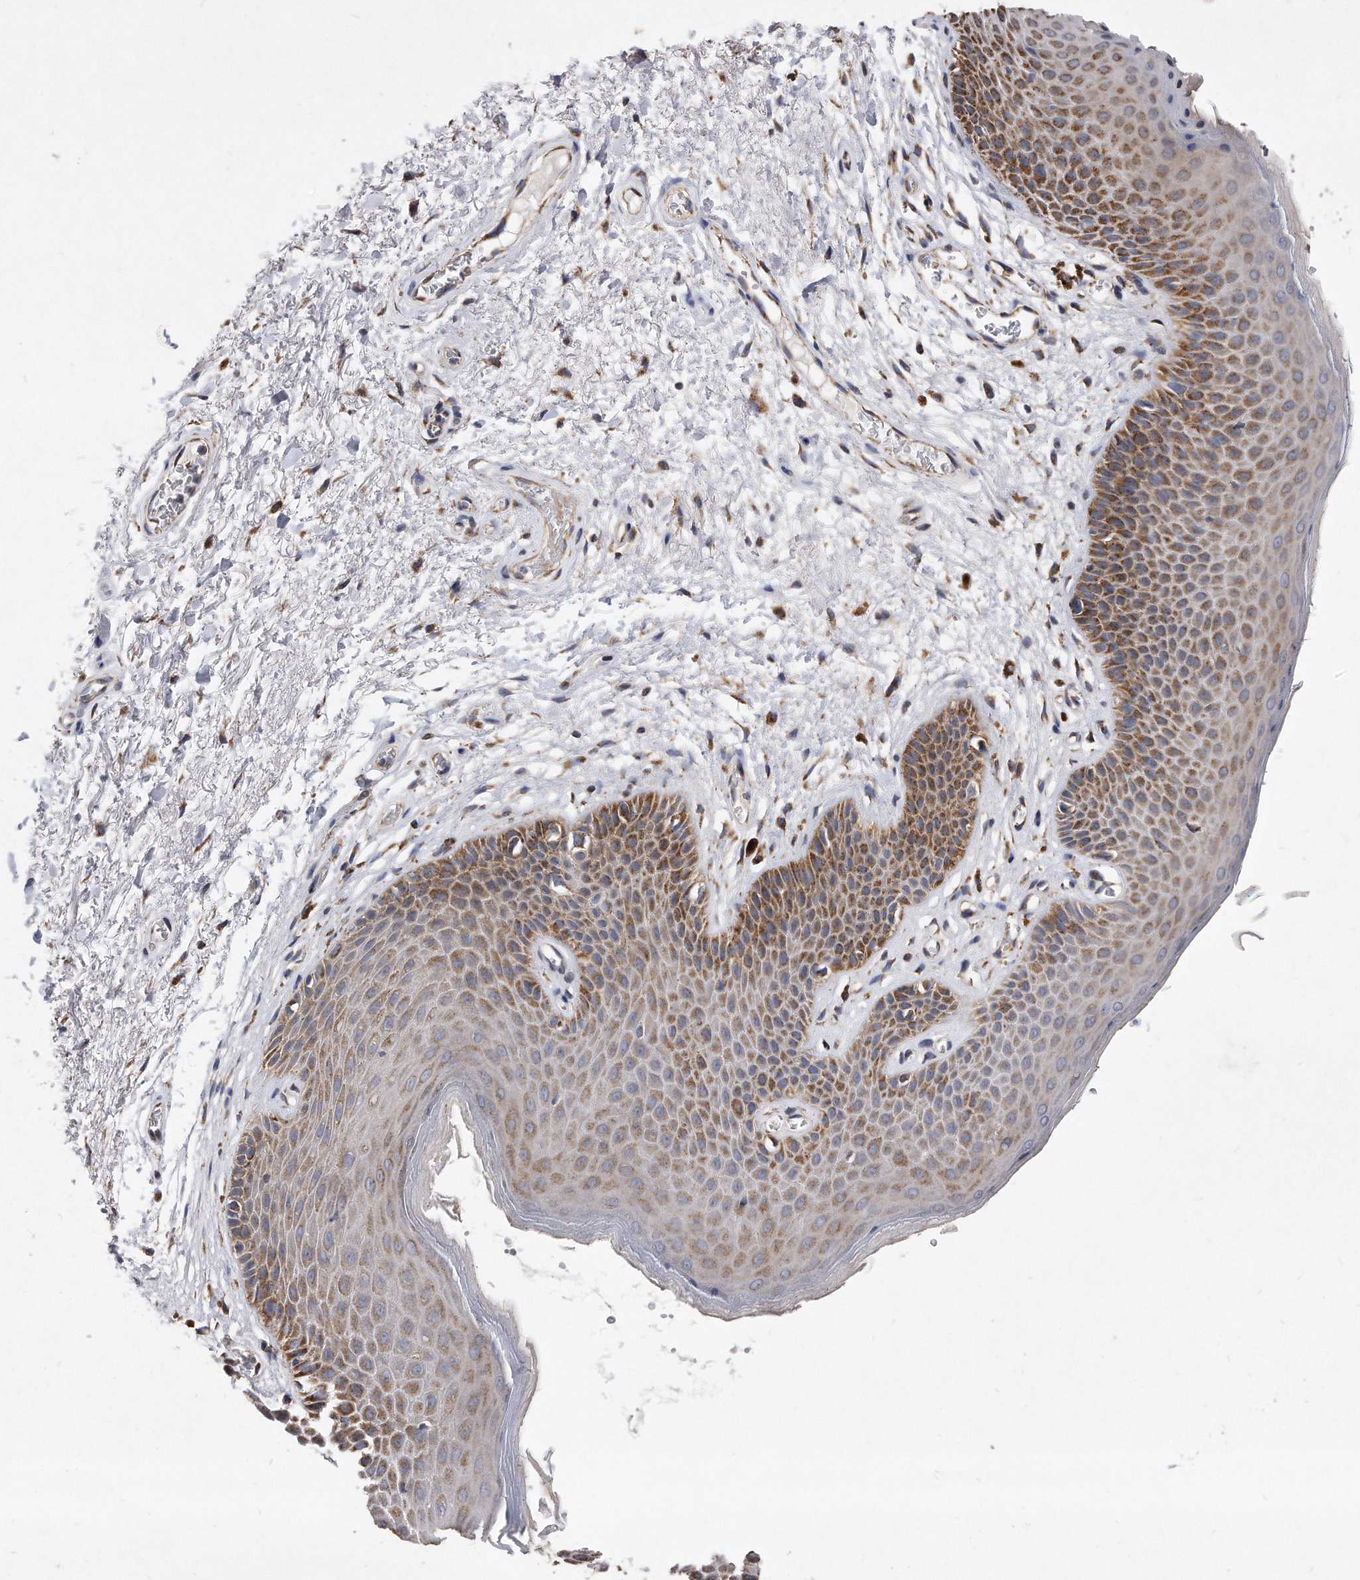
{"staining": {"intensity": "moderate", "quantity": ">75%", "location": "cytoplasmic/membranous"}, "tissue": "skin", "cell_type": "Epidermal cells", "image_type": "normal", "snomed": [{"axis": "morphology", "description": "Normal tissue, NOS"}, {"axis": "topography", "description": "Anal"}], "caption": "Immunohistochemical staining of unremarkable human skin exhibits >75% levels of moderate cytoplasmic/membranous protein positivity in about >75% of epidermal cells.", "gene": "PPP5C", "patient": {"sex": "male", "age": 74}}